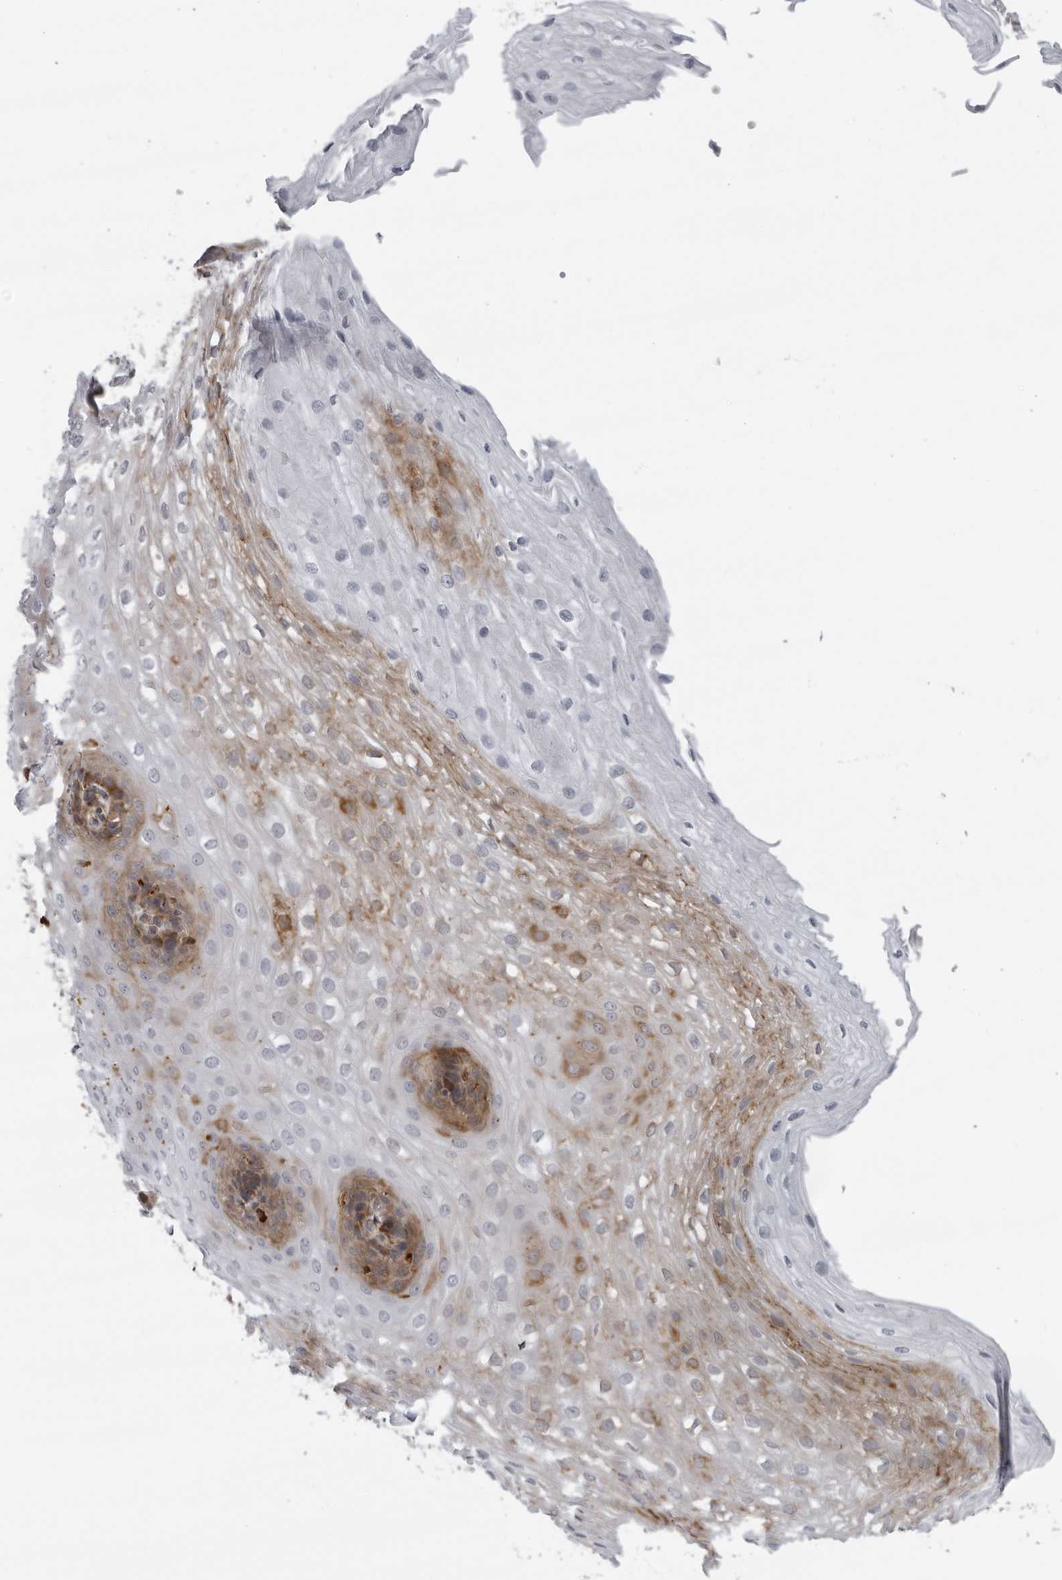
{"staining": {"intensity": "moderate", "quantity": "25%-75%", "location": "cytoplasmic/membranous"}, "tissue": "esophagus", "cell_type": "Squamous epithelial cells", "image_type": "normal", "snomed": [{"axis": "morphology", "description": "Normal tissue, NOS"}, {"axis": "topography", "description": "Esophagus"}], "caption": "Protein expression analysis of unremarkable esophagus exhibits moderate cytoplasmic/membranous positivity in approximately 25%-75% of squamous epithelial cells. The protein of interest is shown in brown color, while the nuclei are stained blue.", "gene": "ALPK2", "patient": {"sex": "female", "age": 66}}